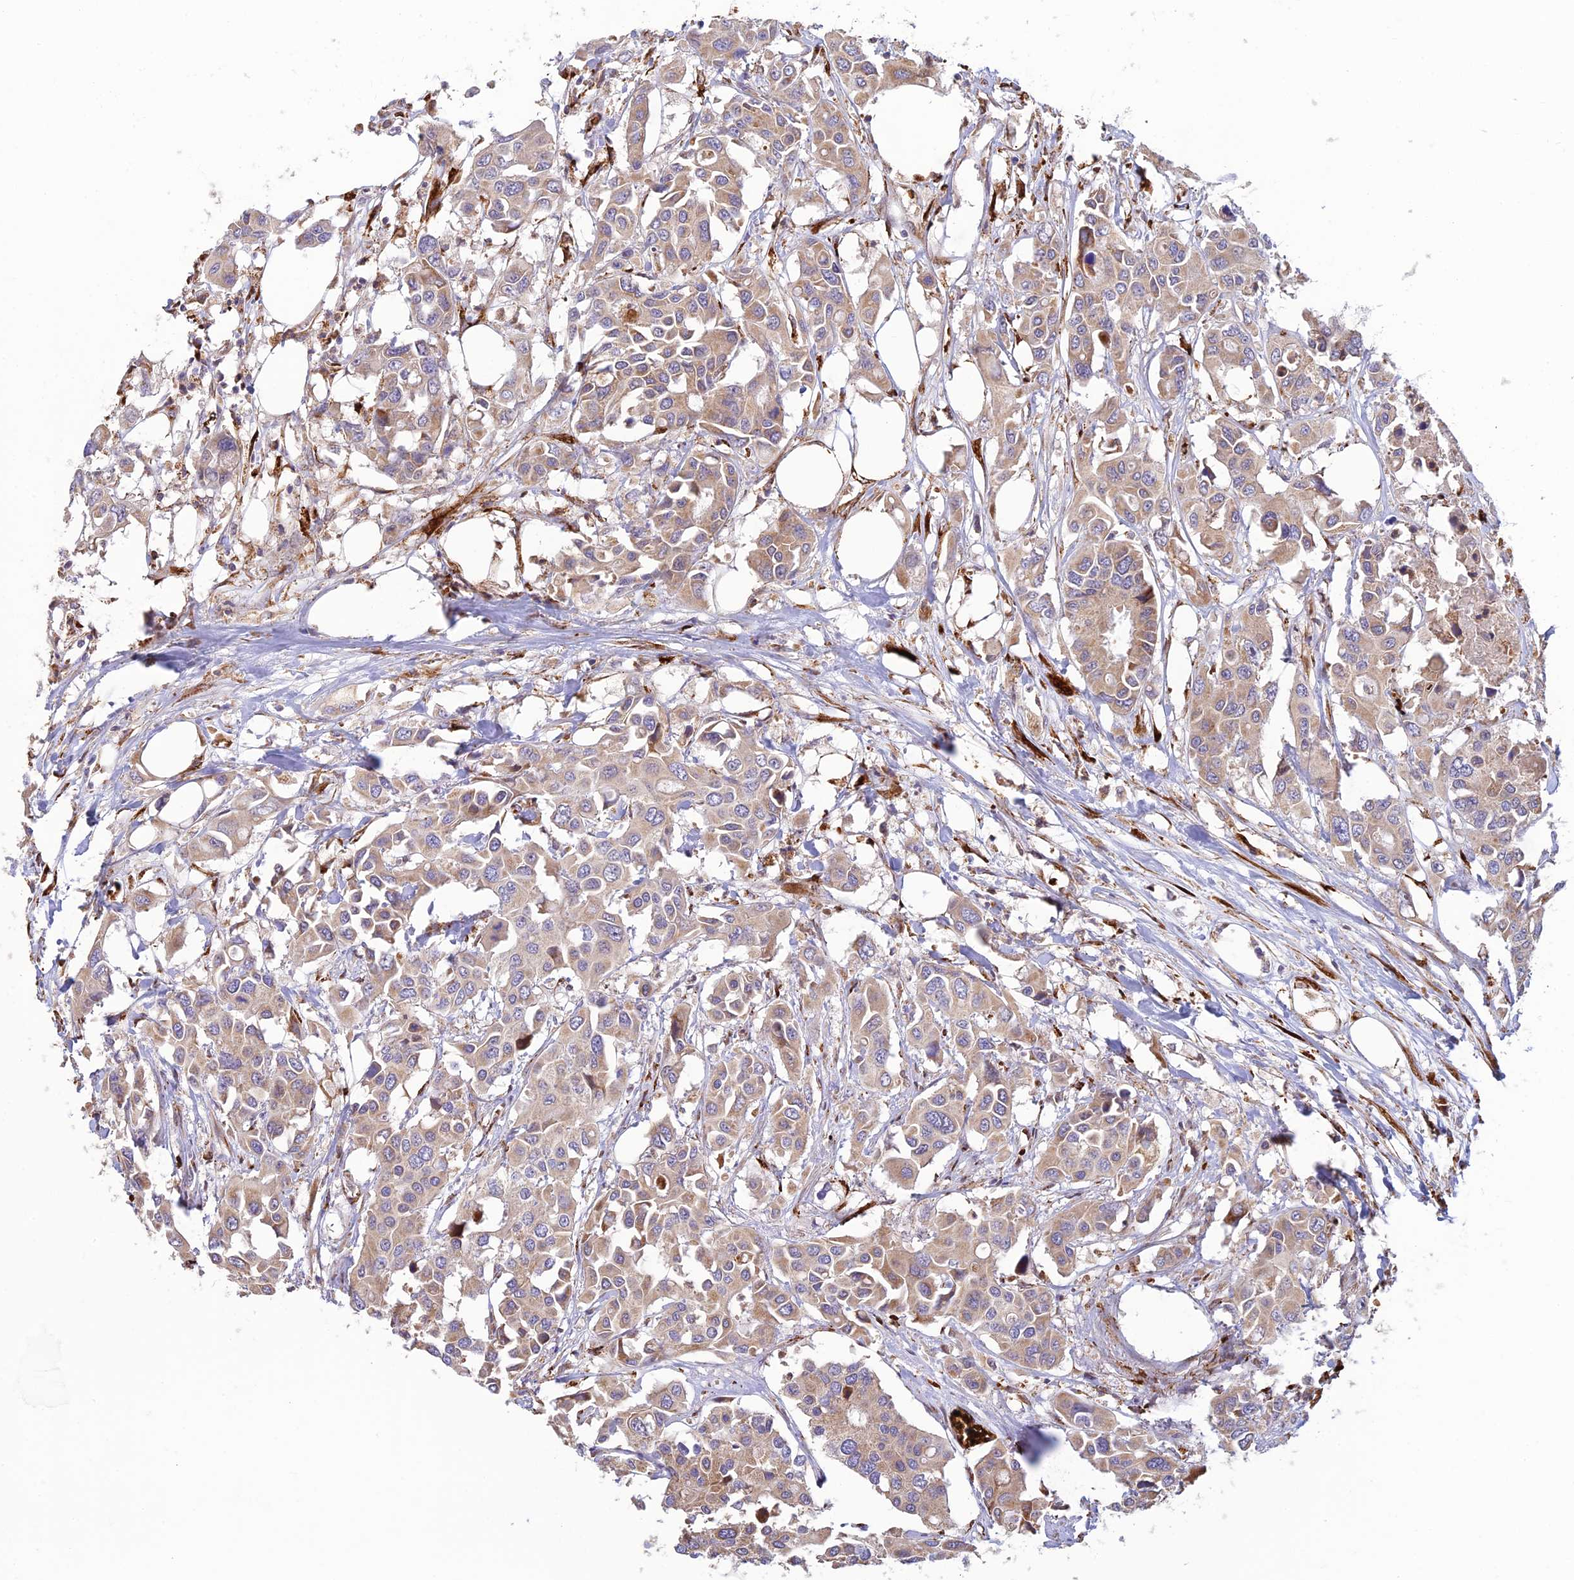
{"staining": {"intensity": "weak", "quantity": "25%-75%", "location": "cytoplasmic/membranous"}, "tissue": "colorectal cancer", "cell_type": "Tumor cells", "image_type": "cancer", "snomed": [{"axis": "morphology", "description": "Adenocarcinoma, NOS"}, {"axis": "topography", "description": "Colon"}], "caption": "Protein expression analysis of colorectal adenocarcinoma demonstrates weak cytoplasmic/membranous expression in approximately 25%-75% of tumor cells. The staining is performed using DAB brown chromogen to label protein expression. The nuclei are counter-stained blue using hematoxylin.", "gene": "UFSP2", "patient": {"sex": "male", "age": 77}}